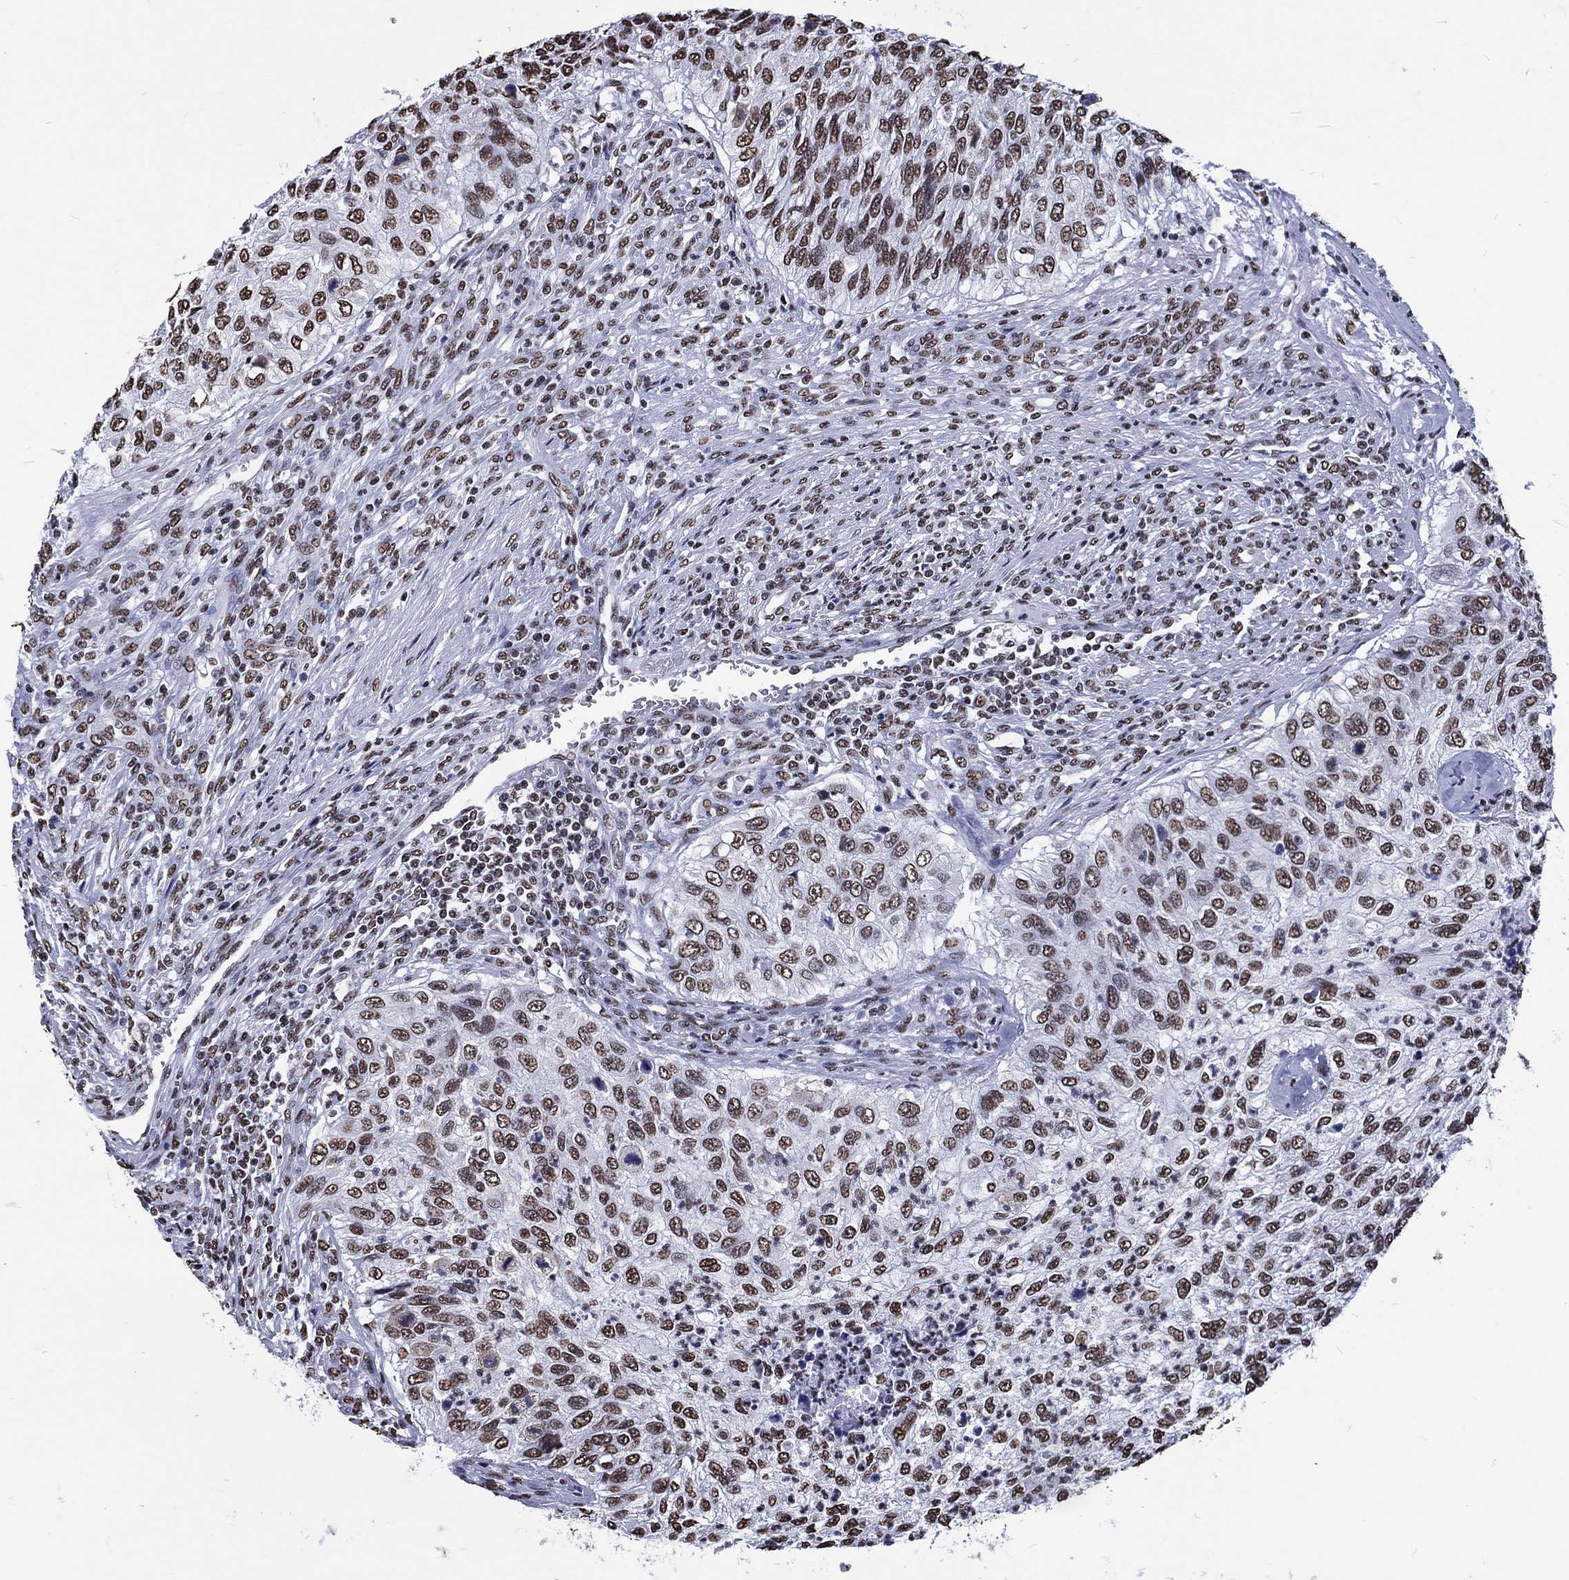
{"staining": {"intensity": "strong", "quantity": ">75%", "location": "nuclear"}, "tissue": "urothelial cancer", "cell_type": "Tumor cells", "image_type": "cancer", "snomed": [{"axis": "morphology", "description": "Urothelial carcinoma, High grade"}, {"axis": "topography", "description": "Urinary bladder"}], "caption": "A micrograph showing strong nuclear staining in approximately >75% of tumor cells in urothelial cancer, as visualized by brown immunohistochemical staining.", "gene": "RETREG2", "patient": {"sex": "female", "age": 60}}